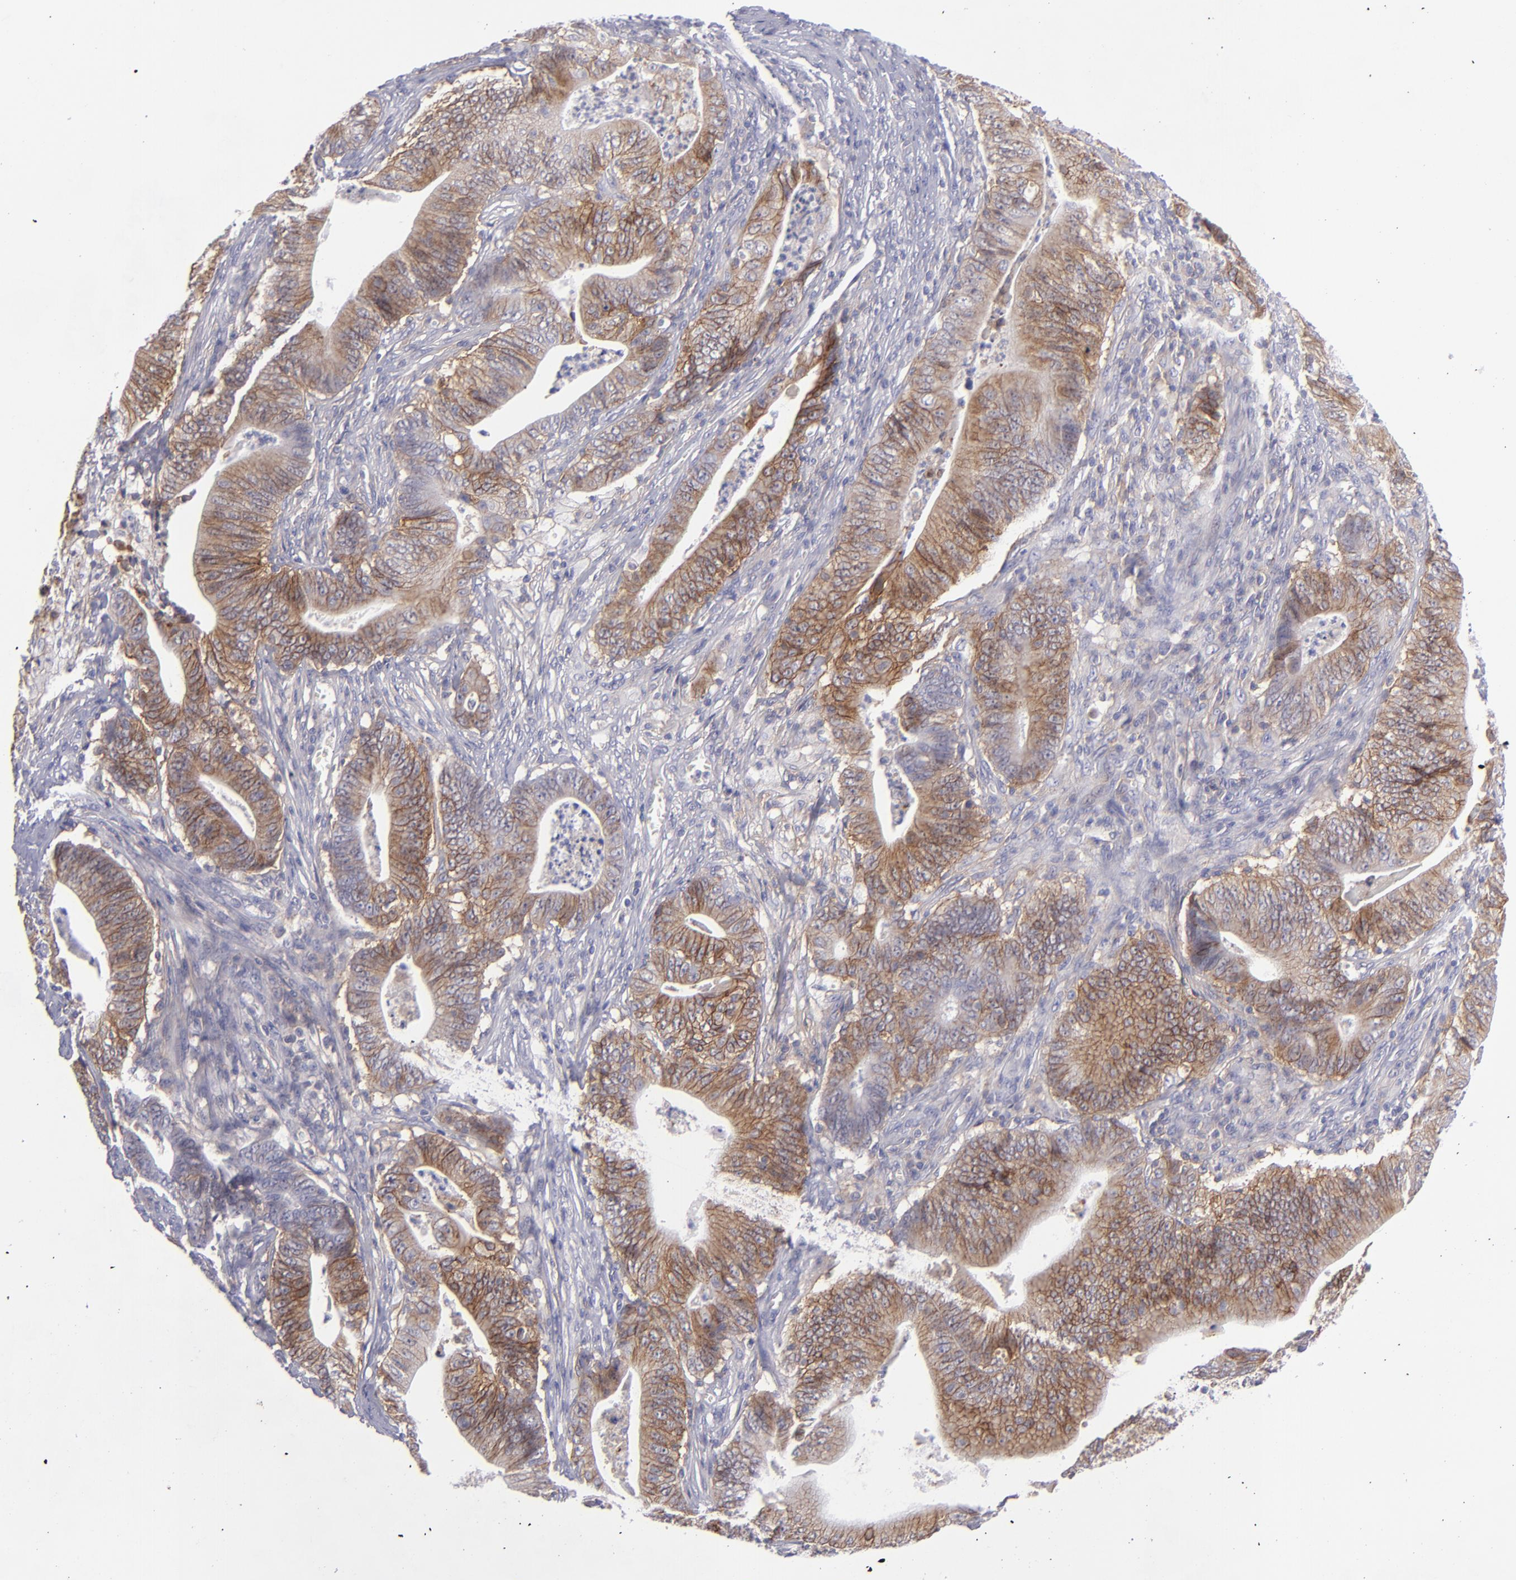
{"staining": {"intensity": "moderate", "quantity": ">75%", "location": "cytoplasmic/membranous"}, "tissue": "stomach cancer", "cell_type": "Tumor cells", "image_type": "cancer", "snomed": [{"axis": "morphology", "description": "Adenocarcinoma, NOS"}, {"axis": "topography", "description": "Stomach, lower"}], "caption": "Human stomach cancer stained with a brown dye displays moderate cytoplasmic/membranous positive staining in approximately >75% of tumor cells.", "gene": "BSG", "patient": {"sex": "female", "age": 86}}